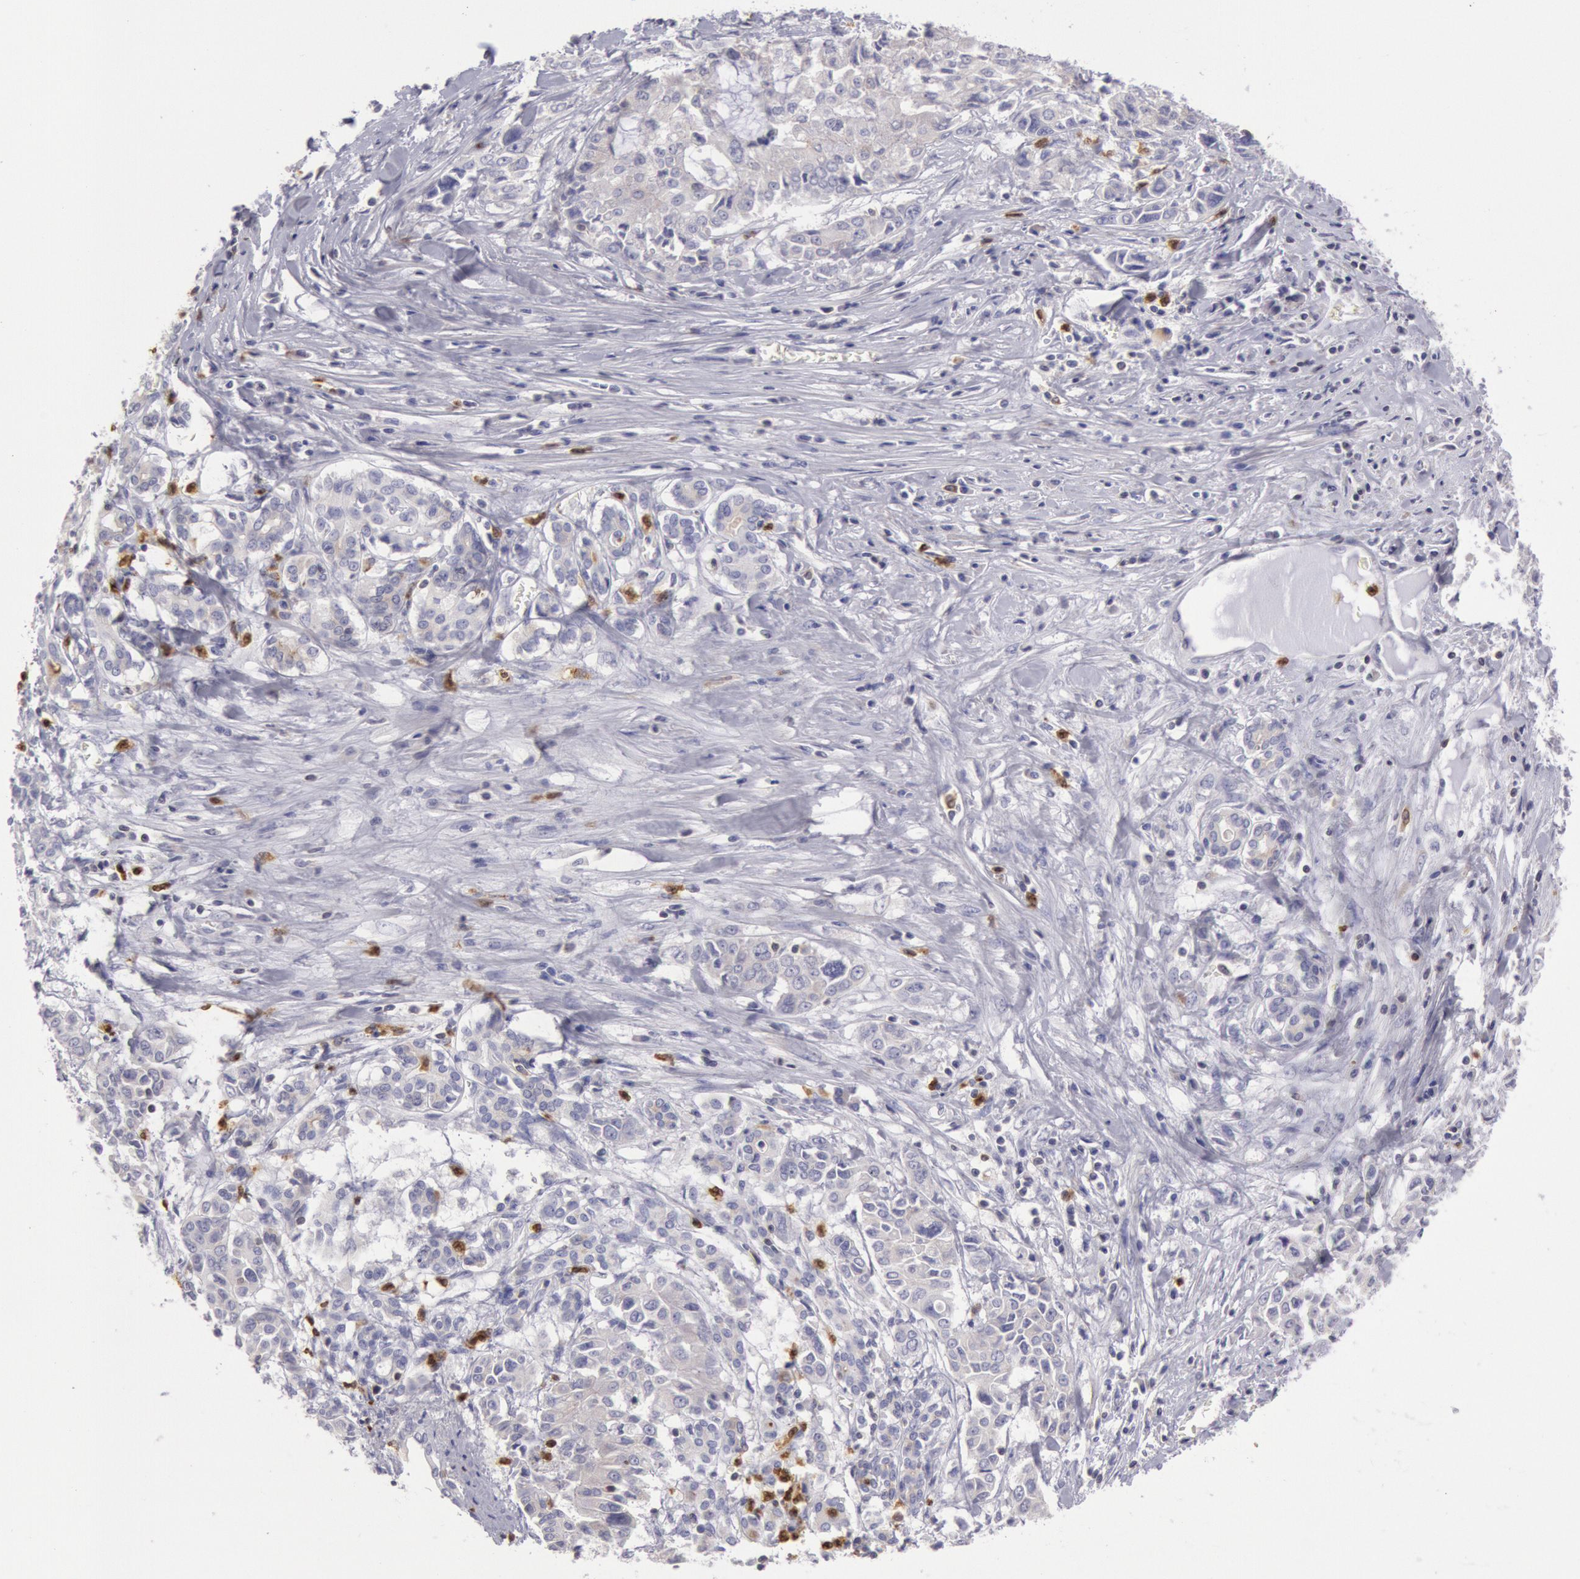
{"staining": {"intensity": "negative", "quantity": "none", "location": "none"}, "tissue": "pancreatic cancer", "cell_type": "Tumor cells", "image_type": "cancer", "snomed": [{"axis": "morphology", "description": "Adenocarcinoma, NOS"}, {"axis": "topography", "description": "Pancreas"}], "caption": "IHC micrograph of adenocarcinoma (pancreatic) stained for a protein (brown), which exhibits no positivity in tumor cells. The staining is performed using DAB (3,3'-diaminobenzidine) brown chromogen with nuclei counter-stained in using hematoxylin.", "gene": "RAB27A", "patient": {"sex": "female", "age": 52}}